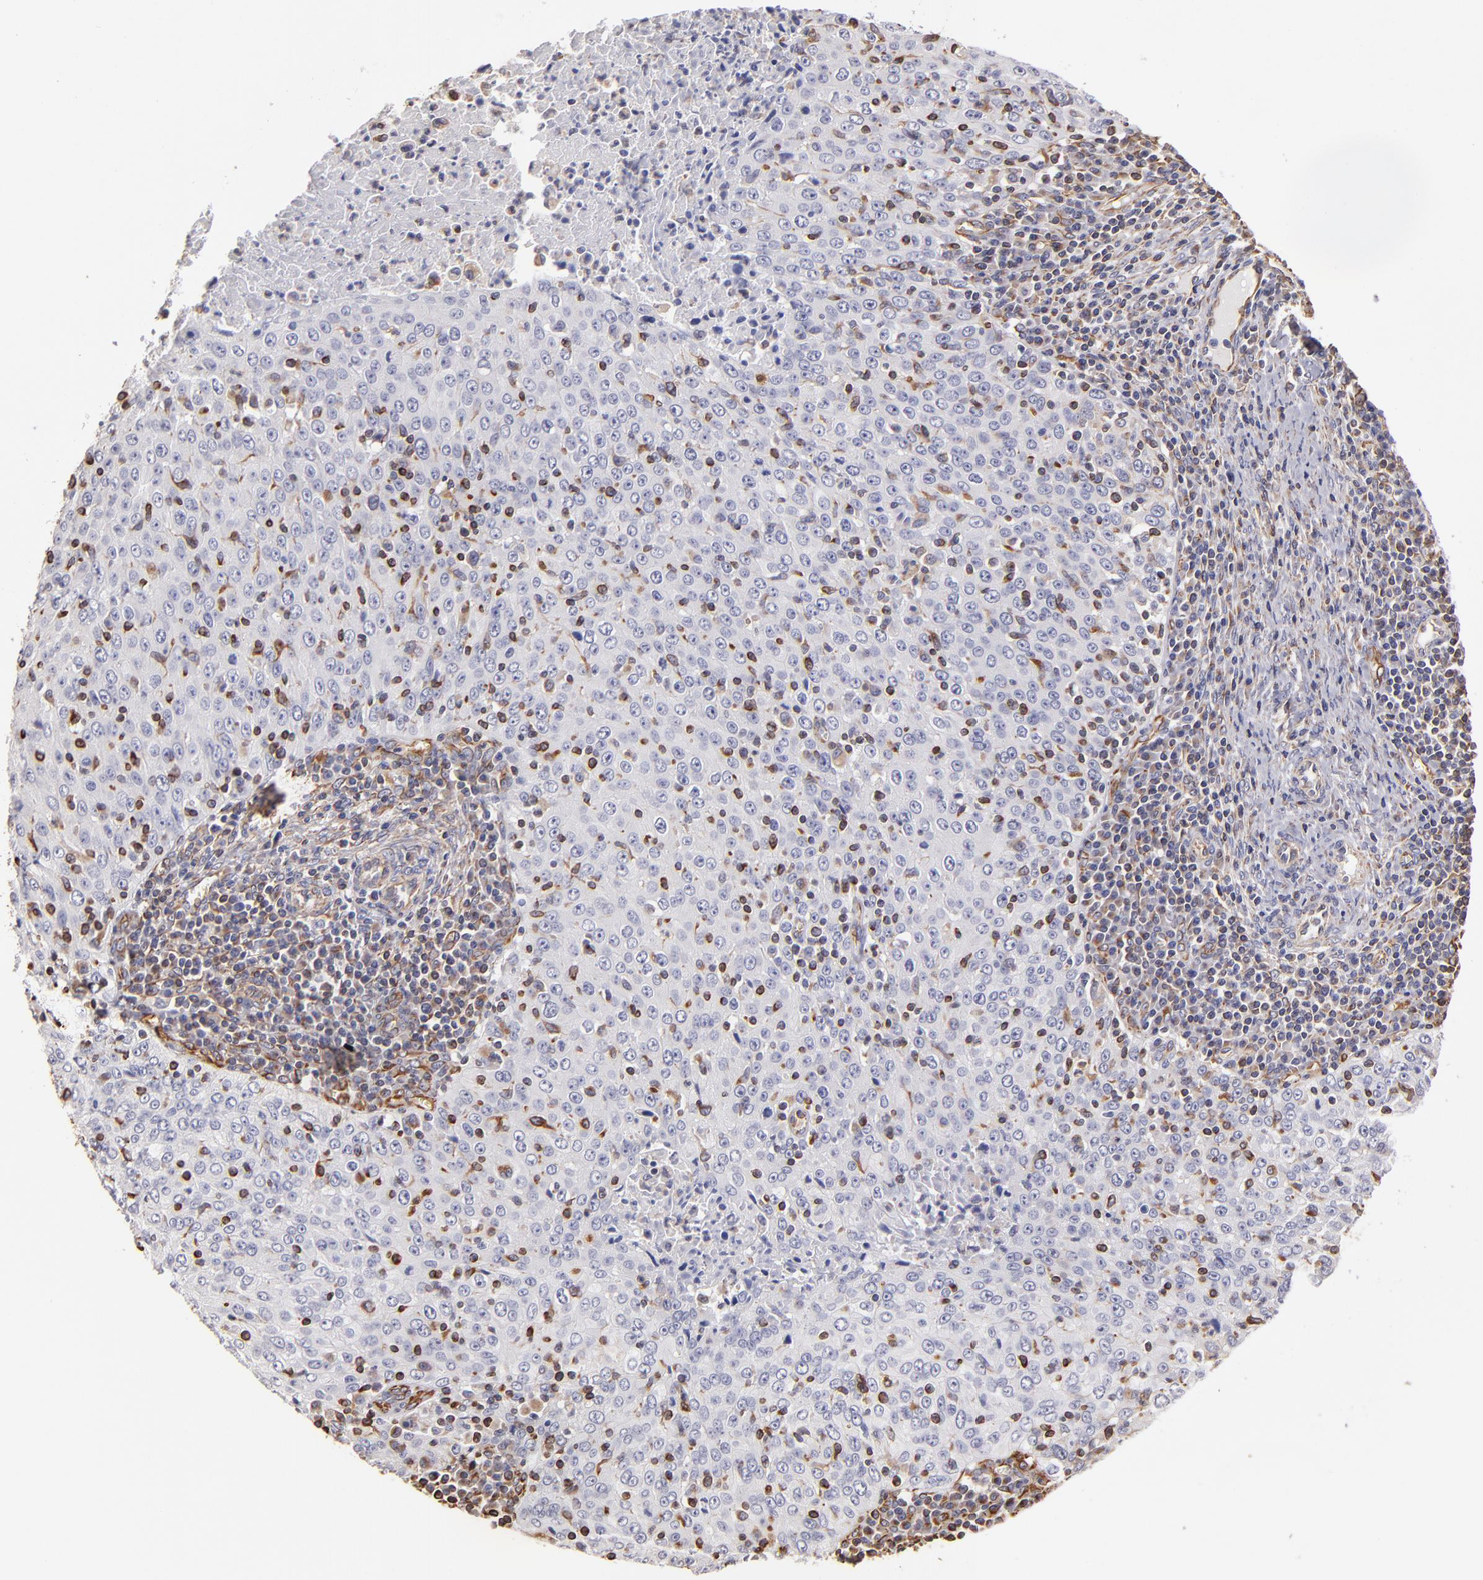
{"staining": {"intensity": "negative", "quantity": "none", "location": "none"}, "tissue": "cervical cancer", "cell_type": "Tumor cells", "image_type": "cancer", "snomed": [{"axis": "morphology", "description": "Squamous cell carcinoma, NOS"}, {"axis": "topography", "description": "Cervix"}], "caption": "IHC micrograph of neoplastic tissue: cervical cancer (squamous cell carcinoma) stained with DAB (3,3'-diaminobenzidine) displays no significant protein positivity in tumor cells.", "gene": "ABCC1", "patient": {"sex": "female", "age": 27}}